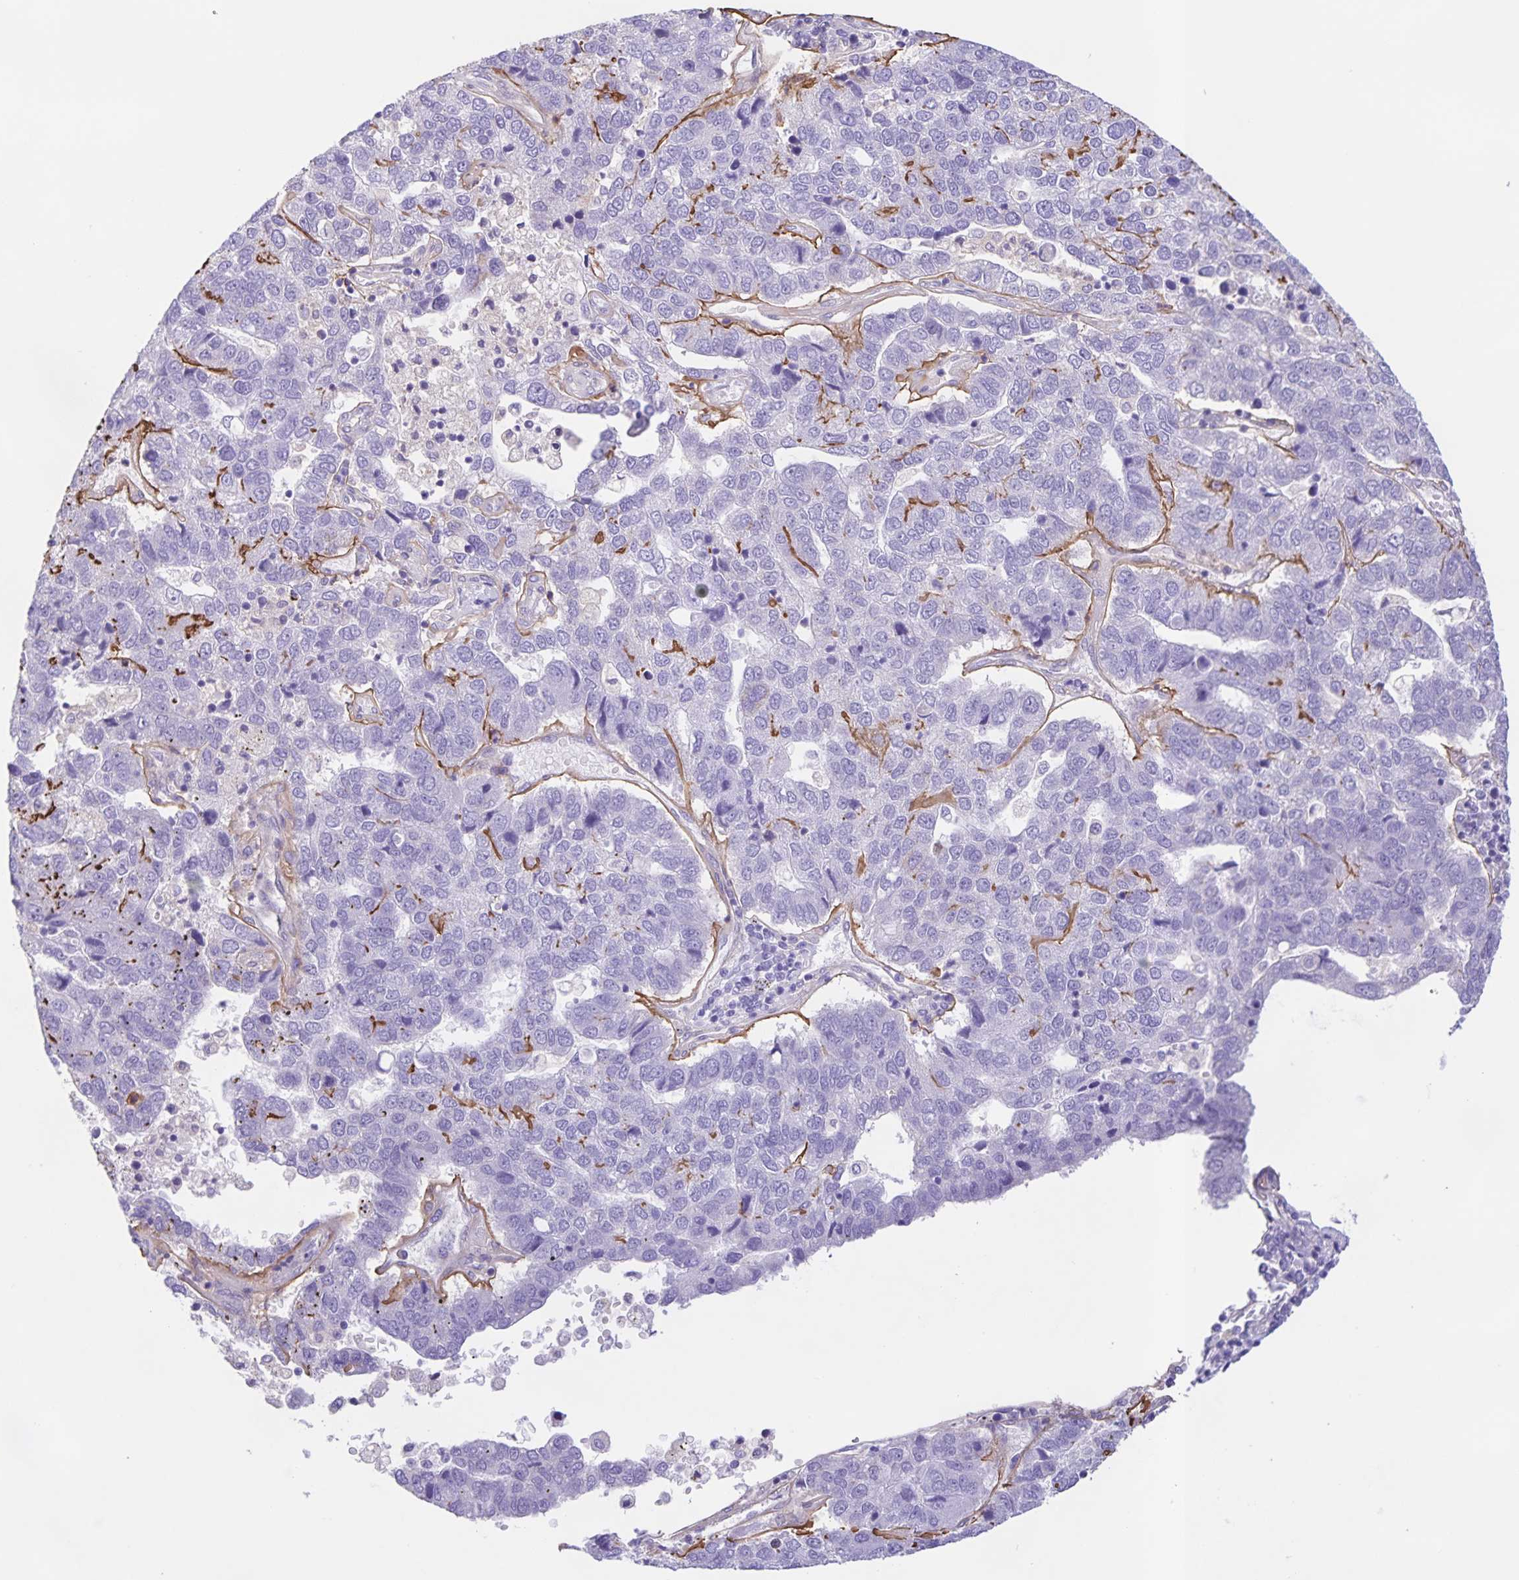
{"staining": {"intensity": "negative", "quantity": "none", "location": "none"}, "tissue": "pancreatic cancer", "cell_type": "Tumor cells", "image_type": "cancer", "snomed": [{"axis": "morphology", "description": "Adenocarcinoma, NOS"}, {"axis": "topography", "description": "Pancreas"}], "caption": "A high-resolution image shows IHC staining of pancreatic cancer, which displays no significant expression in tumor cells. (DAB immunohistochemistry (IHC) with hematoxylin counter stain).", "gene": "BOLL", "patient": {"sex": "female", "age": 61}}